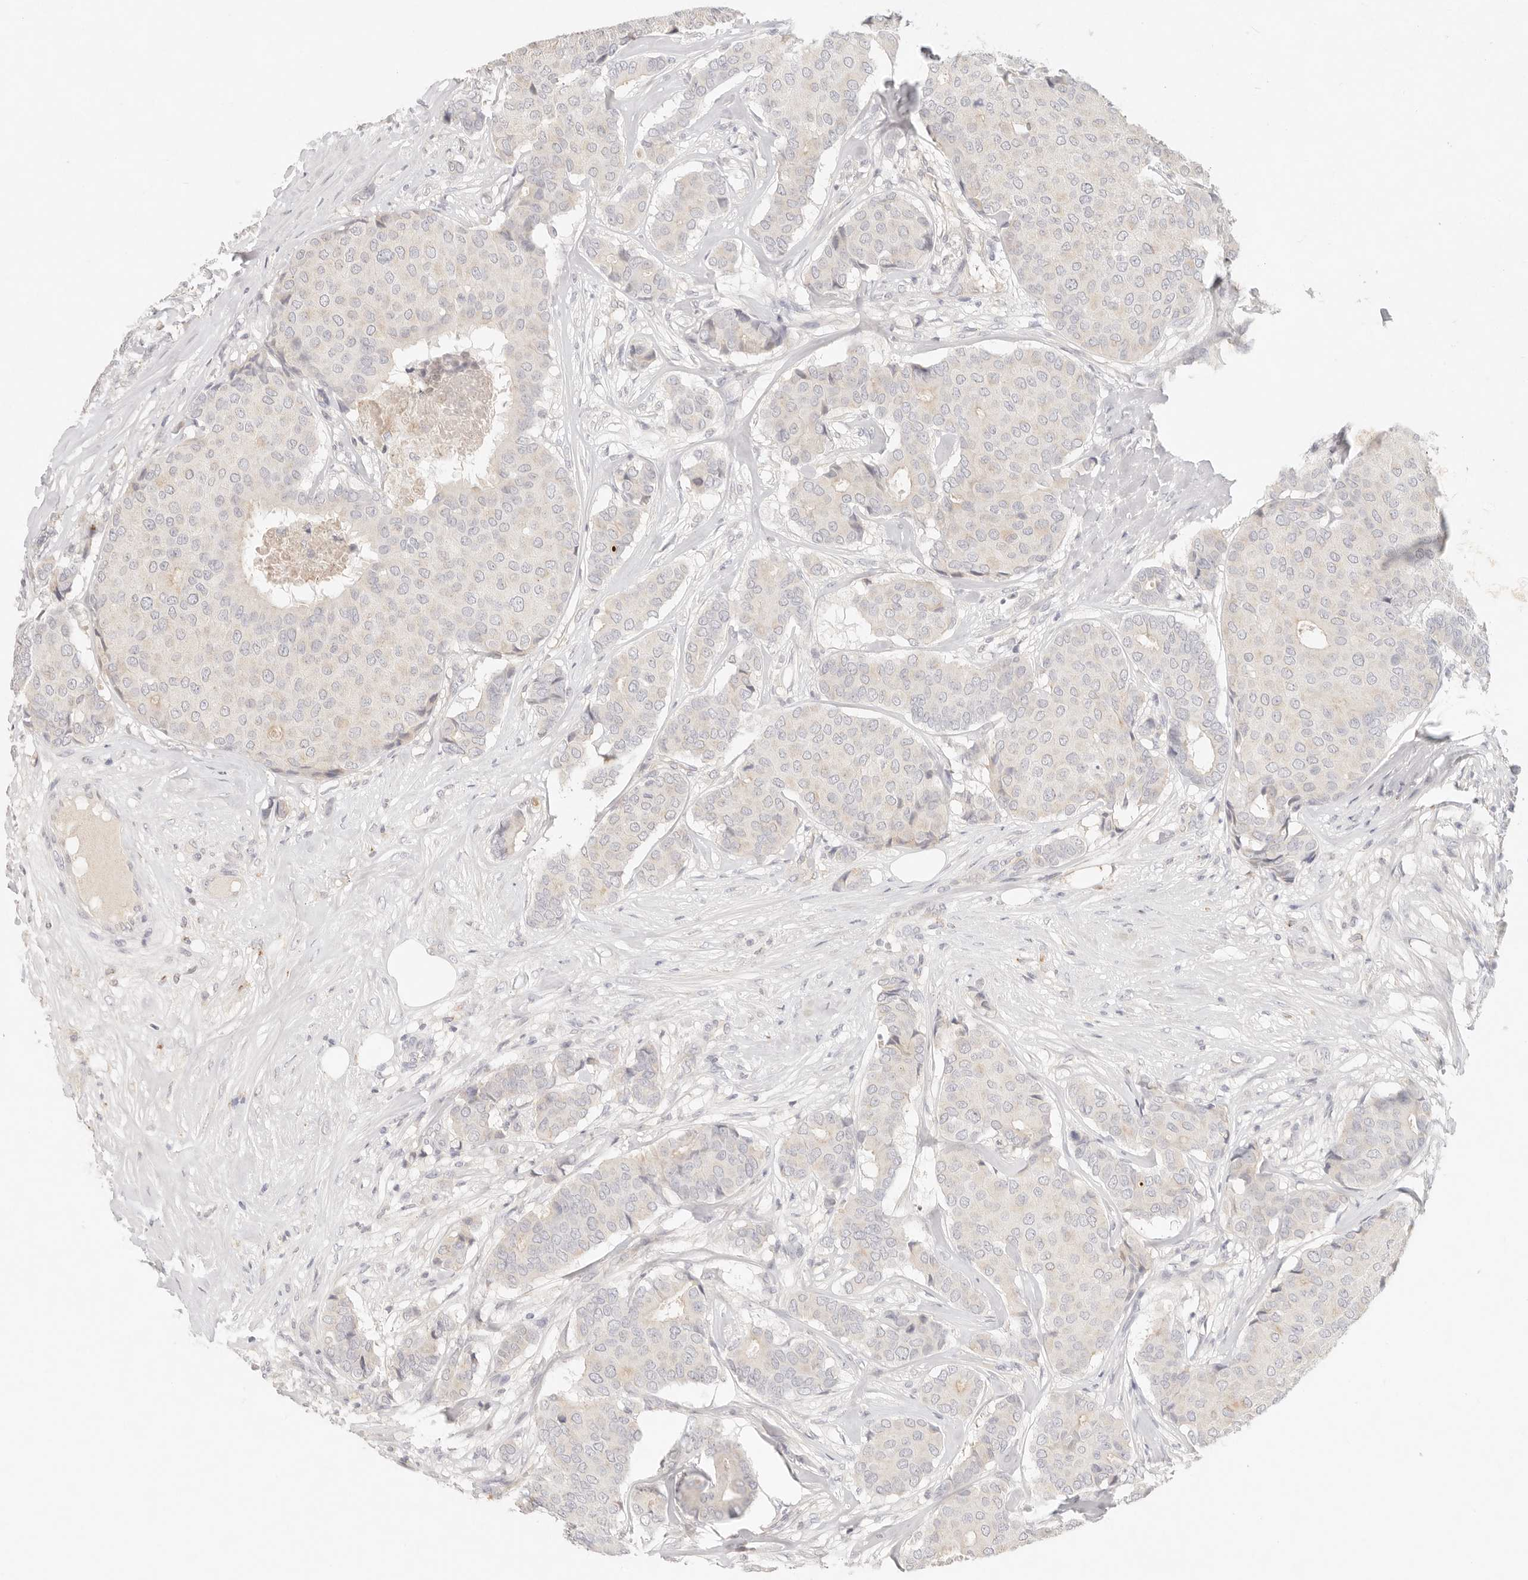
{"staining": {"intensity": "negative", "quantity": "none", "location": "none"}, "tissue": "breast cancer", "cell_type": "Tumor cells", "image_type": "cancer", "snomed": [{"axis": "morphology", "description": "Duct carcinoma"}, {"axis": "topography", "description": "Breast"}], "caption": "Immunohistochemical staining of human breast invasive ductal carcinoma exhibits no significant staining in tumor cells.", "gene": "CEP120", "patient": {"sex": "female", "age": 75}}